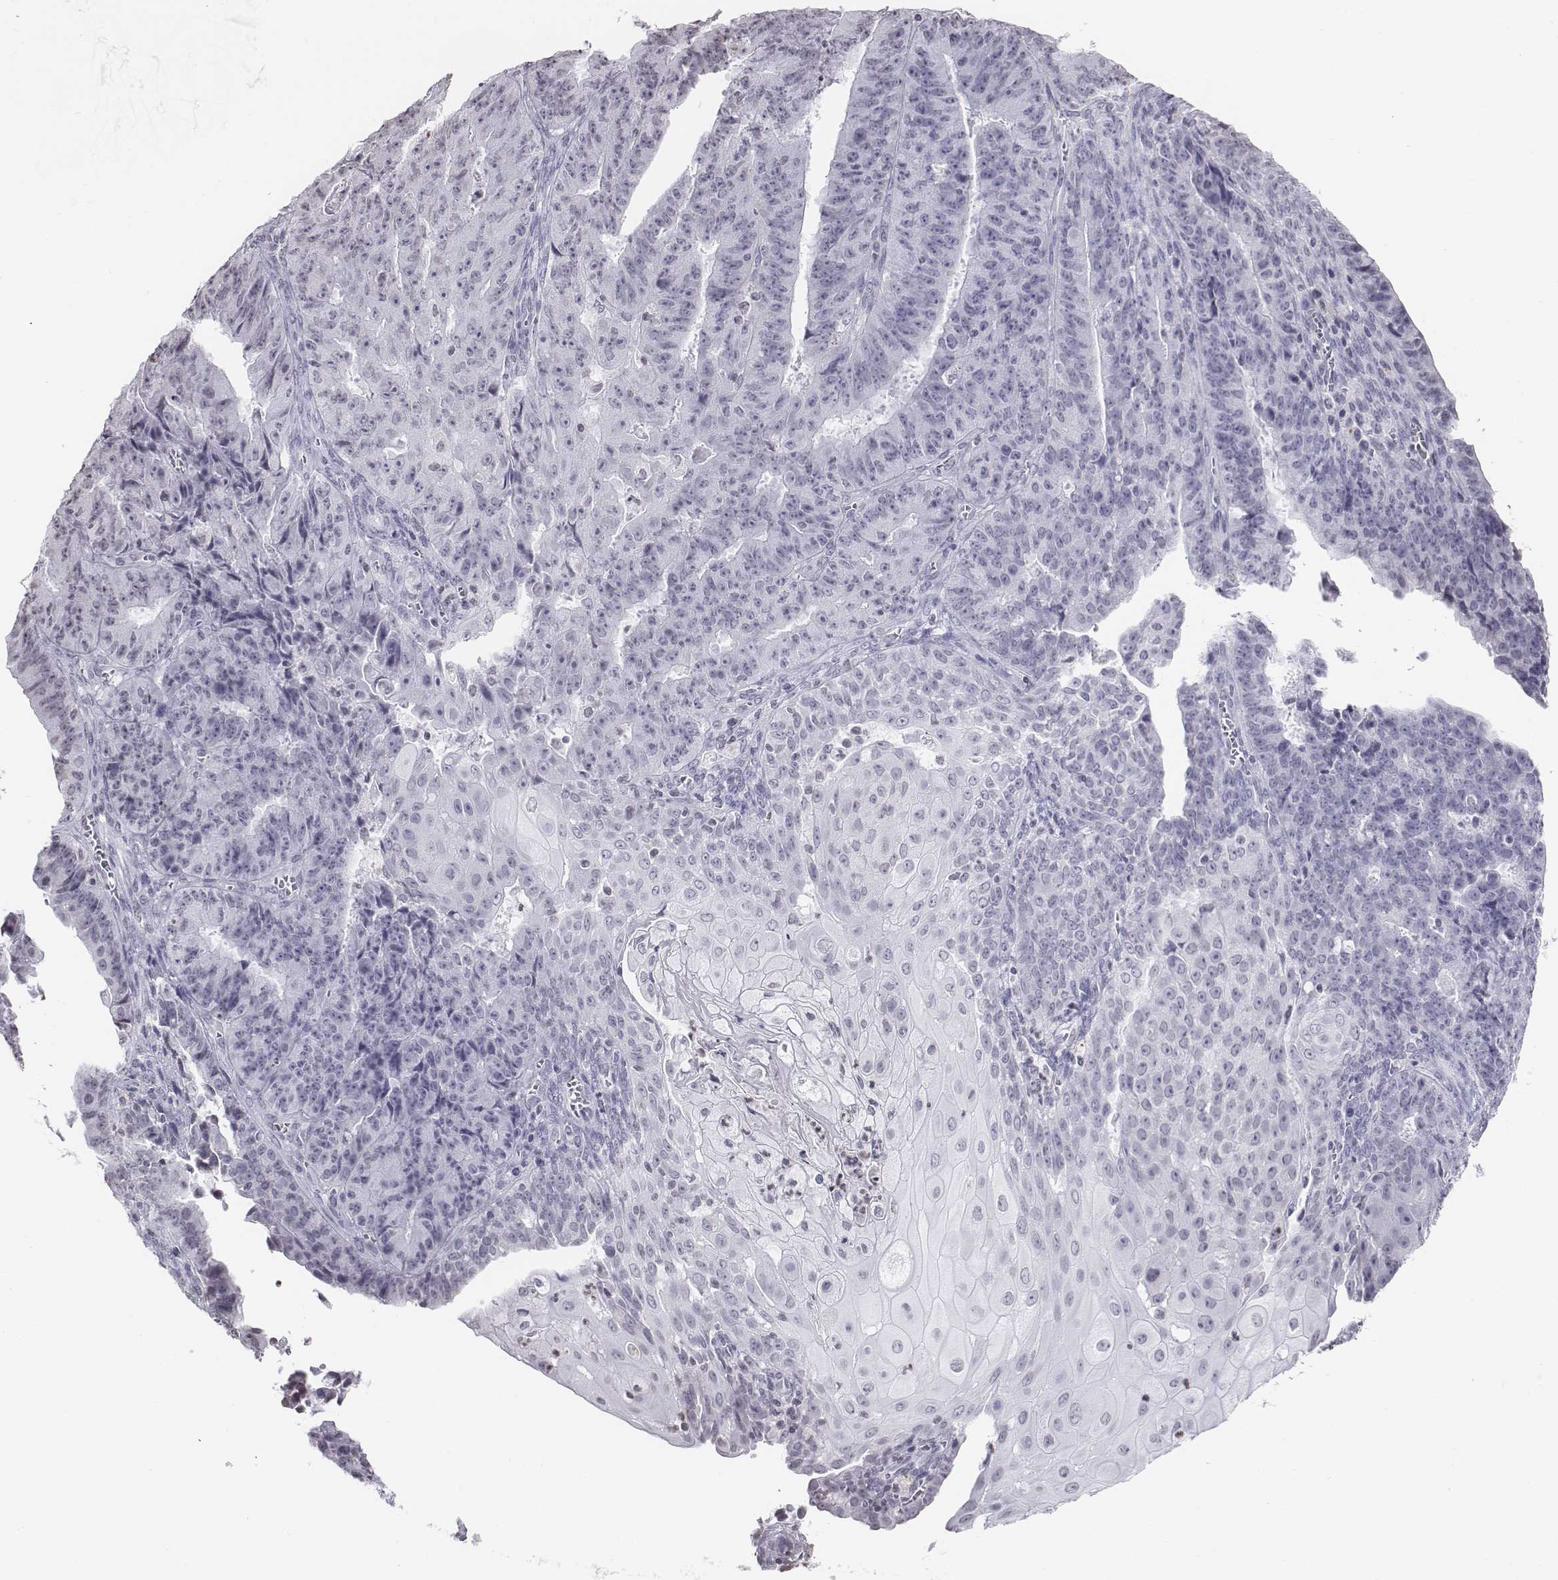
{"staining": {"intensity": "negative", "quantity": "none", "location": "none"}, "tissue": "ovarian cancer", "cell_type": "Tumor cells", "image_type": "cancer", "snomed": [{"axis": "morphology", "description": "Carcinoma, endometroid"}, {"axis": "topography", "description": "Ovary"}], "caption": "This is an IHC photomicrograph of endometroid carcinoma (ovarian). There is no positivity in tumor cells.", "gene": "BARHL1", "patient": {"sex": "female", "age": 42}}